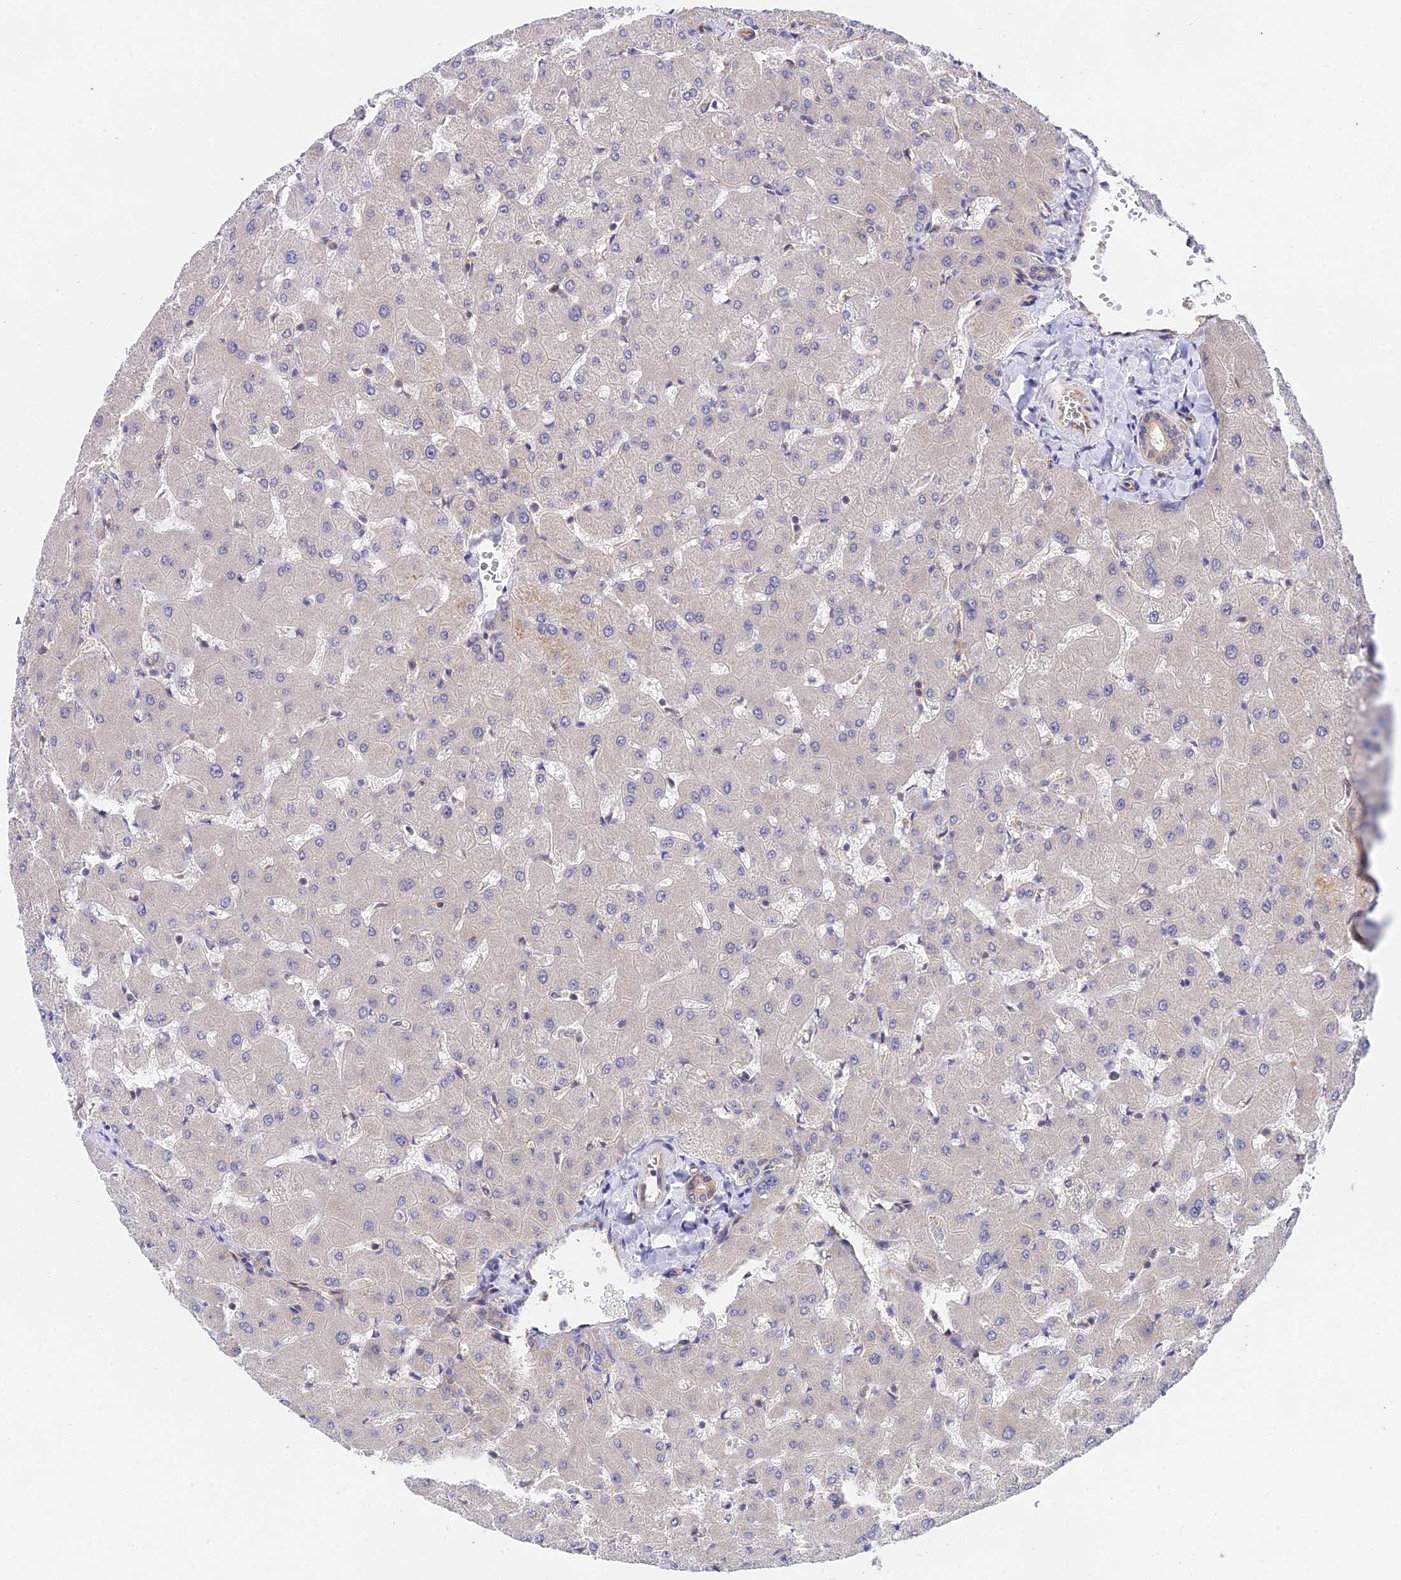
{"staining": {"intensity": "negative", "quantity": "none", "location": "none"}, "tissue": "liver", "cell_type": "Cholangiocytes", "image_type": "normal", "snomed": [{"axis": "morphology", "description": "Normal tissue, NOS"}, {"axis": "topography", "description": "Liver"}], "caption": "Immunohistochemistry (IHC) image of normal human liver stained for a protein (brown), which shows no positivity in cholangiocytes.", "gene": "PPP2R2A", "patient": {"sex": "female", "age": 63}}